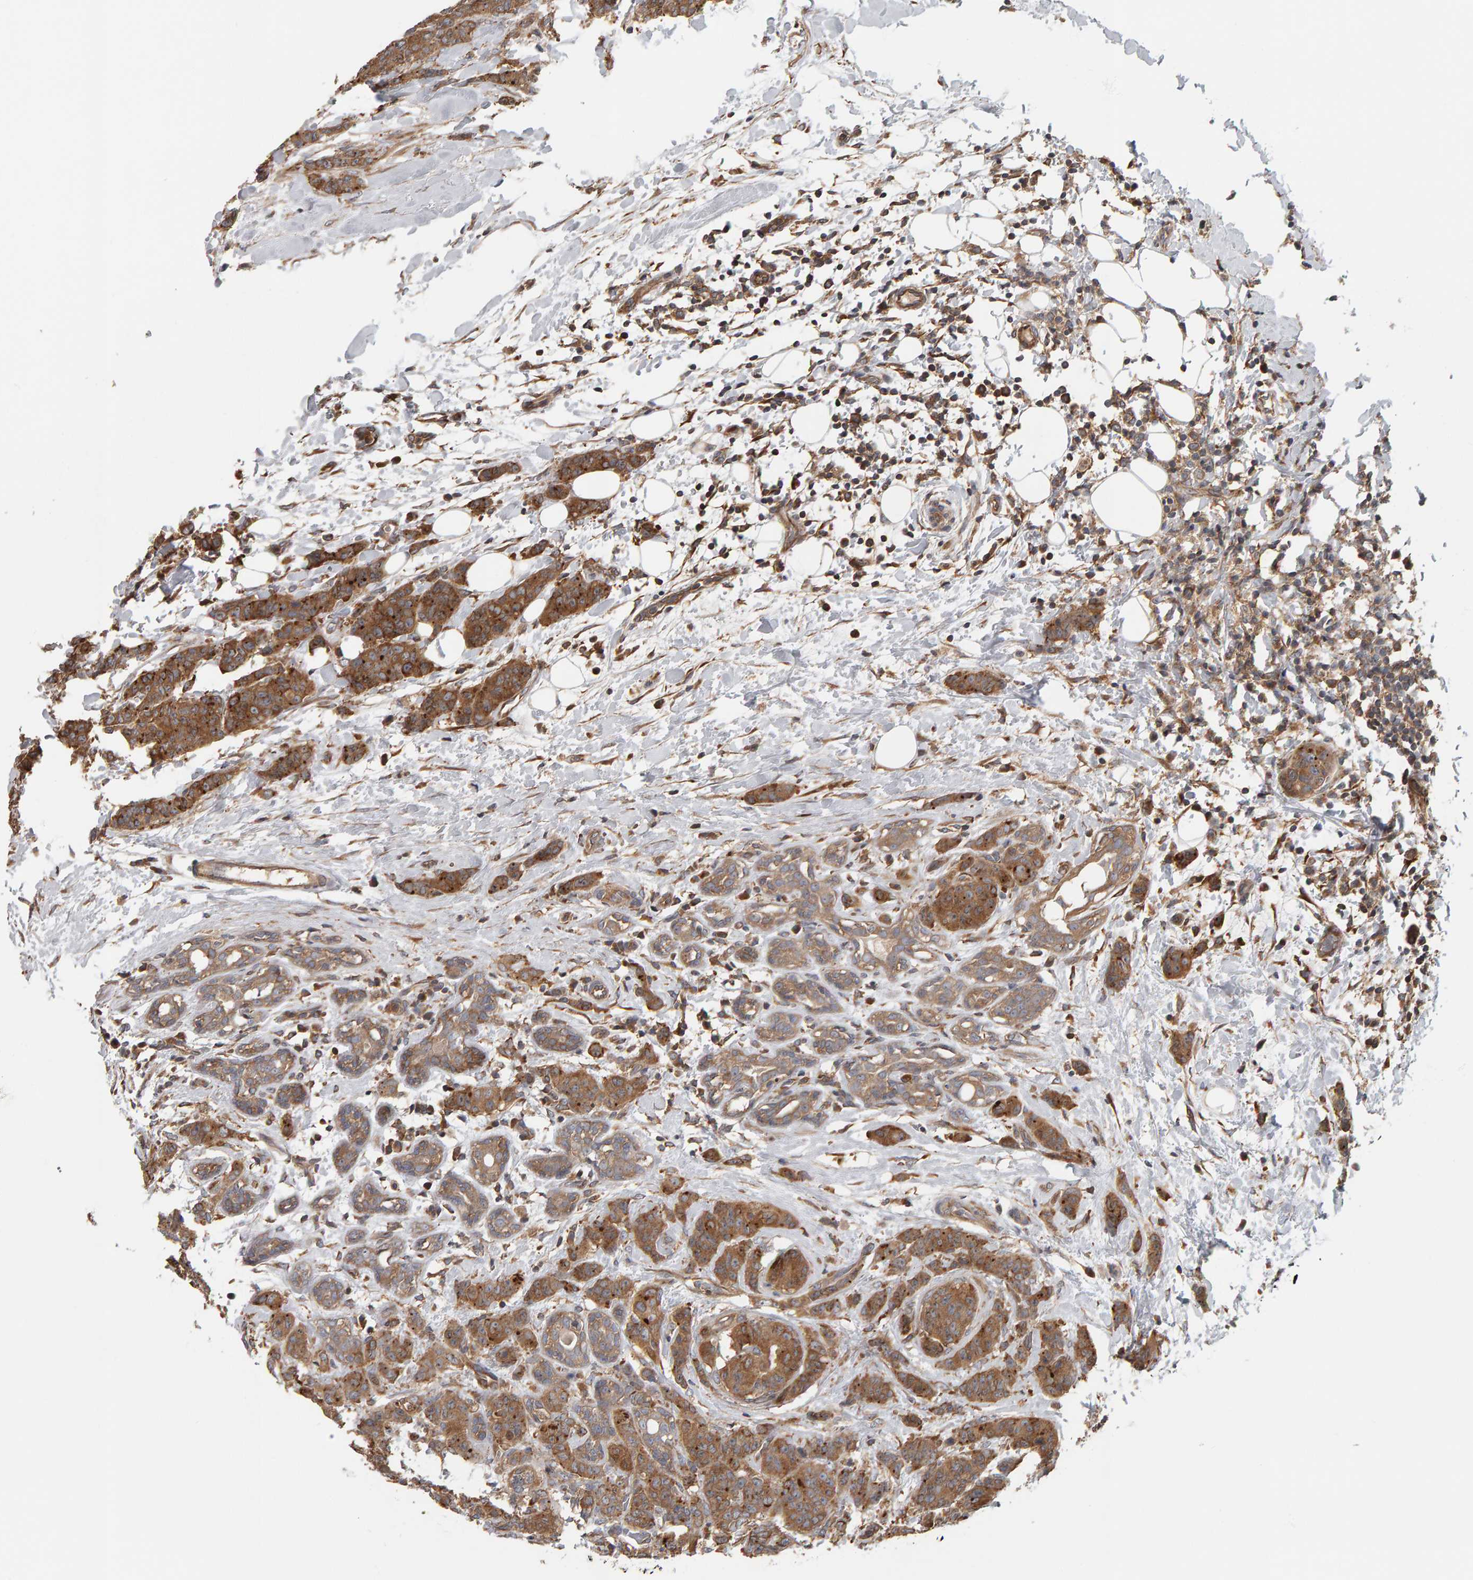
{"staining": {"intensity": "moderate", "quantity": ">75%", "location": "cytoplasmic/membranous"}, "tissue": "breast cancer", "cell_type": "Tumor cells", "image_type": "cancer", "snomed": [{"axis": "morphology", "description": "Normal tissue, NOS"}, {"axis": "morphology", "description": "Duct carcinoma"}, {"axis": "topography", "description": "Breast"}], "caption": "Immunohistochemistry photomicrograph of human breast cancer stained for a protein (brown), which exhibits medium levels of moderate cytoplasmic/membranous staining in about >75% of tumor cells.", "gene": "C9orf72", "patient": {"sex": "female", "age": 40}}